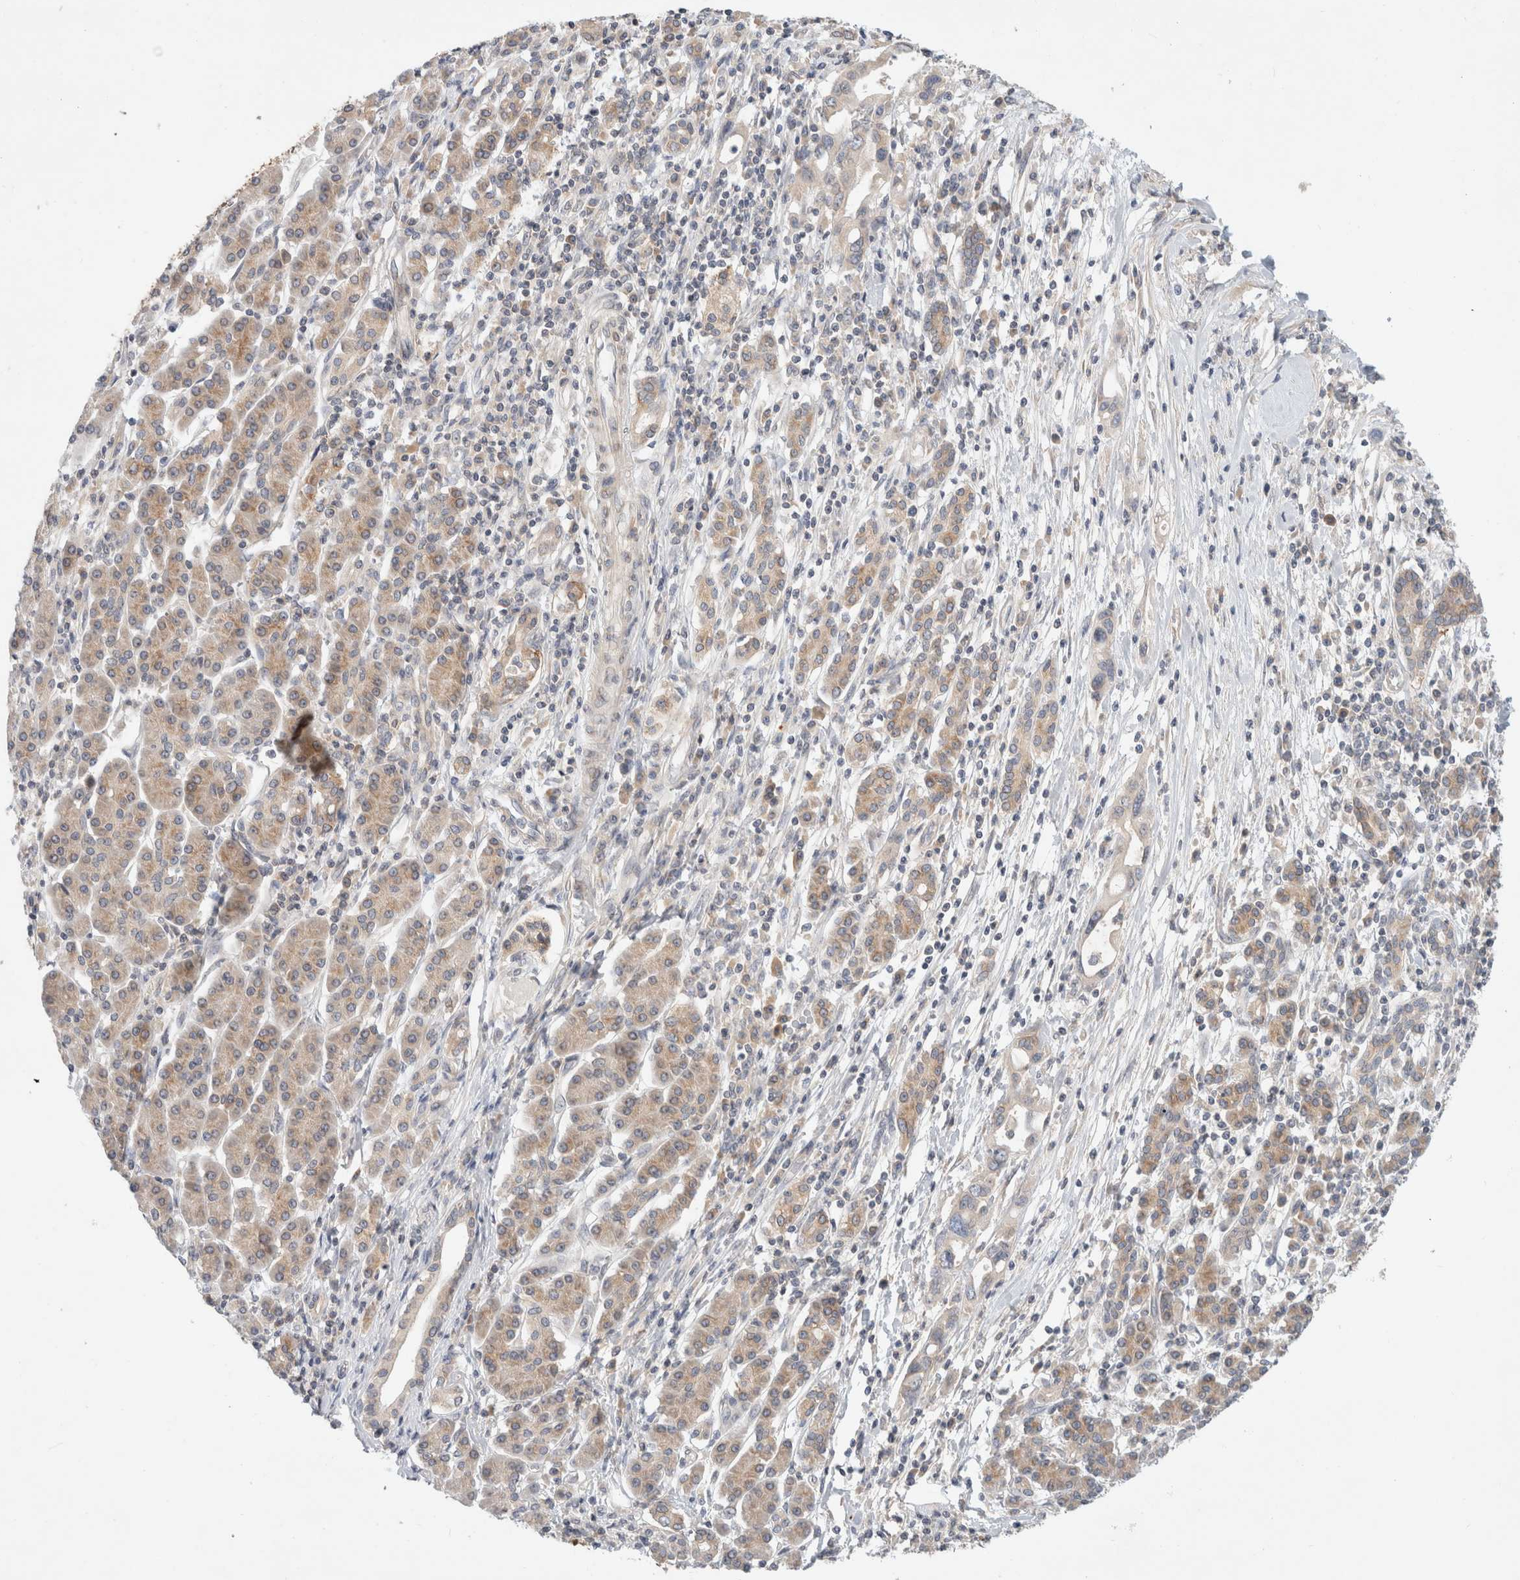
{"staining": {"intensity": "weak", "quantity": ">75%", "location": "cytoplasmic/membranous"}, "tissue": "pancreatic cancer", "cell_type": "Tumor cells", "image_type": "cancer", "snomed": [{"axis": "morphology", "description": "Adenocarcinoma, NOS"}, {"axis": "topography", "description": "Pancreas"}], "caption": "A histopathology image of pancreatic cancer (adenocarcinoma) stained for a protein demonstrates weak cytoplasmic/membranous brown staining in tumor cells.", "gene": "MARK3", "patient": {"sex": "female", "age": 57}}